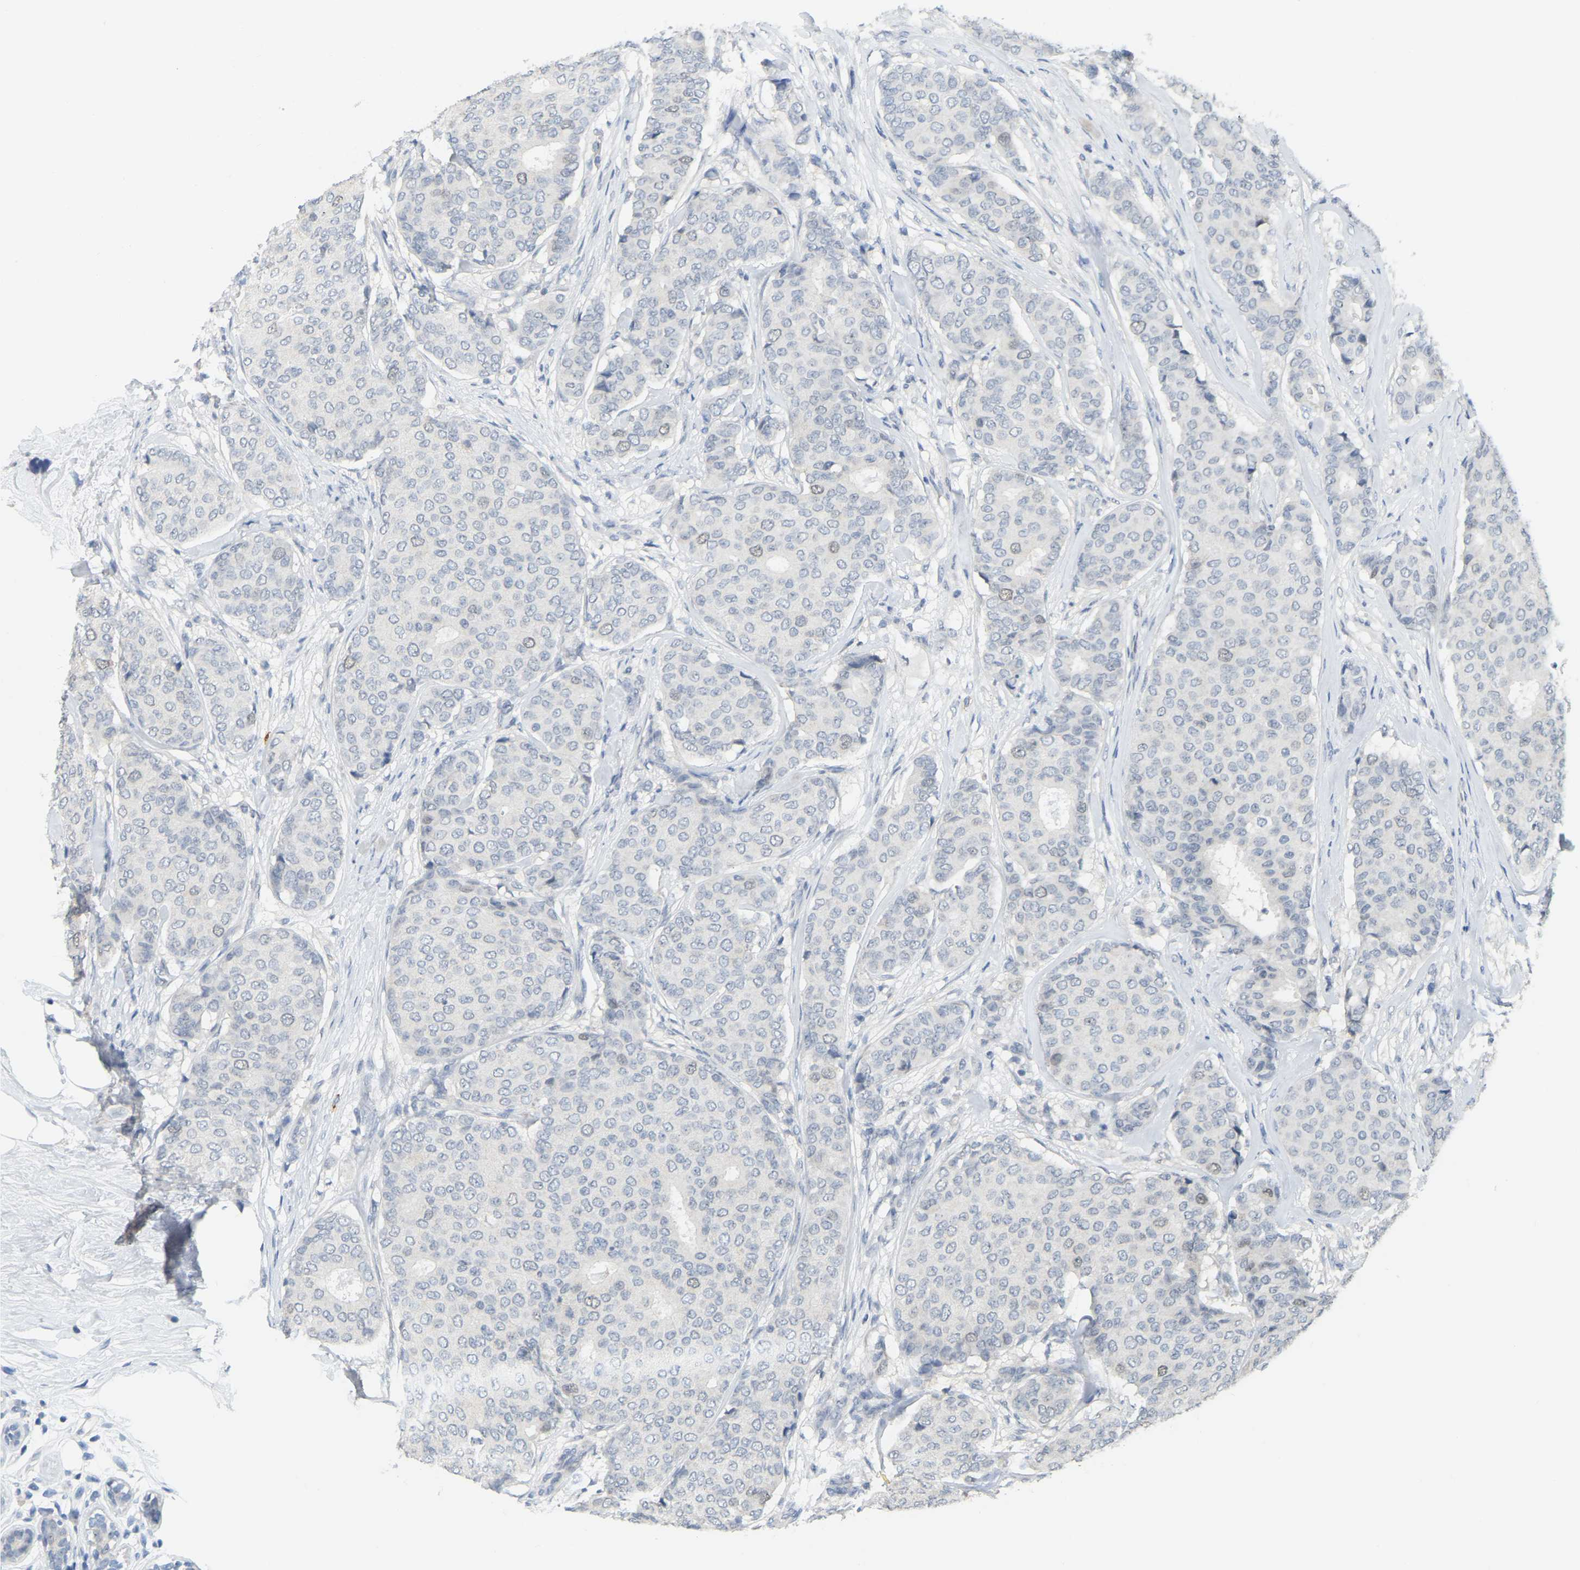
{"staining": {"intensity": "moderate", "quantity": "<25%", "location": "nuclear"}, "tissue": "breast cancer", "cell_type": "Tumor cells", "image_type": "cancer", "snomed": [{"axis": "morphology", "description": "Duct carcinoma"}, {"axis": "topography", "description": "Breast"}], "caption": "There is low levels of moderate nuclear positivity in tumor cells of breast infiltrating ductal carcinoma, as demonstrated by immunohistochemical staining (brown color).", "gene": "BRF2", "patient": {"sex": "female", "age": 75}}